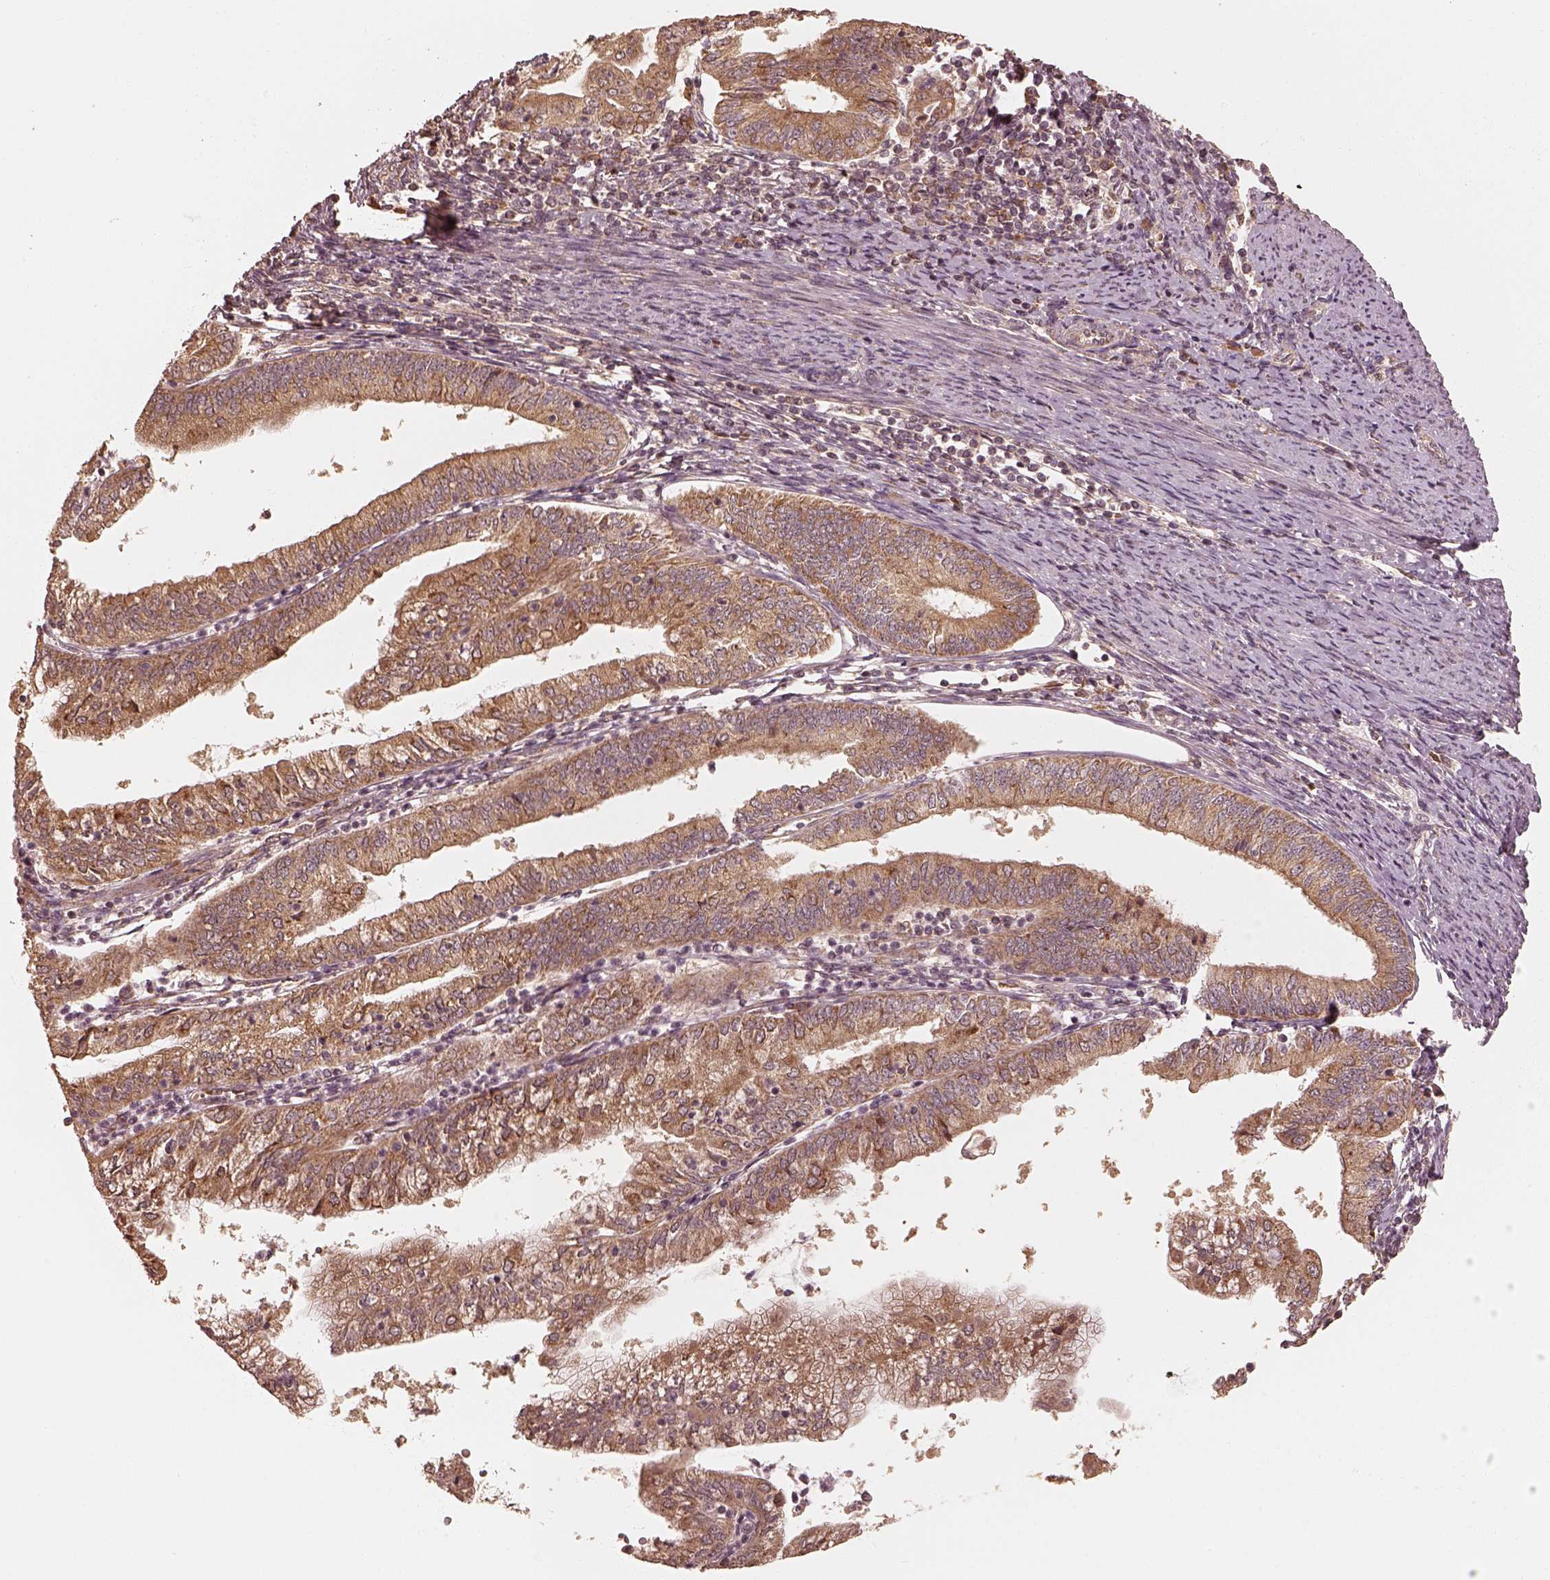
{"staining": {"intensity": "moderate", "quantity": ">75%", "location": "cytoplasmic/membranous"}, "tissue": "endometrial cancer", "cell_type": "Tumor cells", "image_type": "cancer", "snomed": [{"axis": "morphology", "description": "Adenocarcinoma, NOS"}, {"axis": "topography", "description": "Endometrium"}], "caption": "This is a photomicrograph of immunohistochemistry (IHC) staining of endometrial cancer (adenocarcinoma), which shows moderate expression in the cytoplasmic/membranous of tumor cells.", "gene": "DNAJC25", "patient": {"sex": "female", "age": 55}}